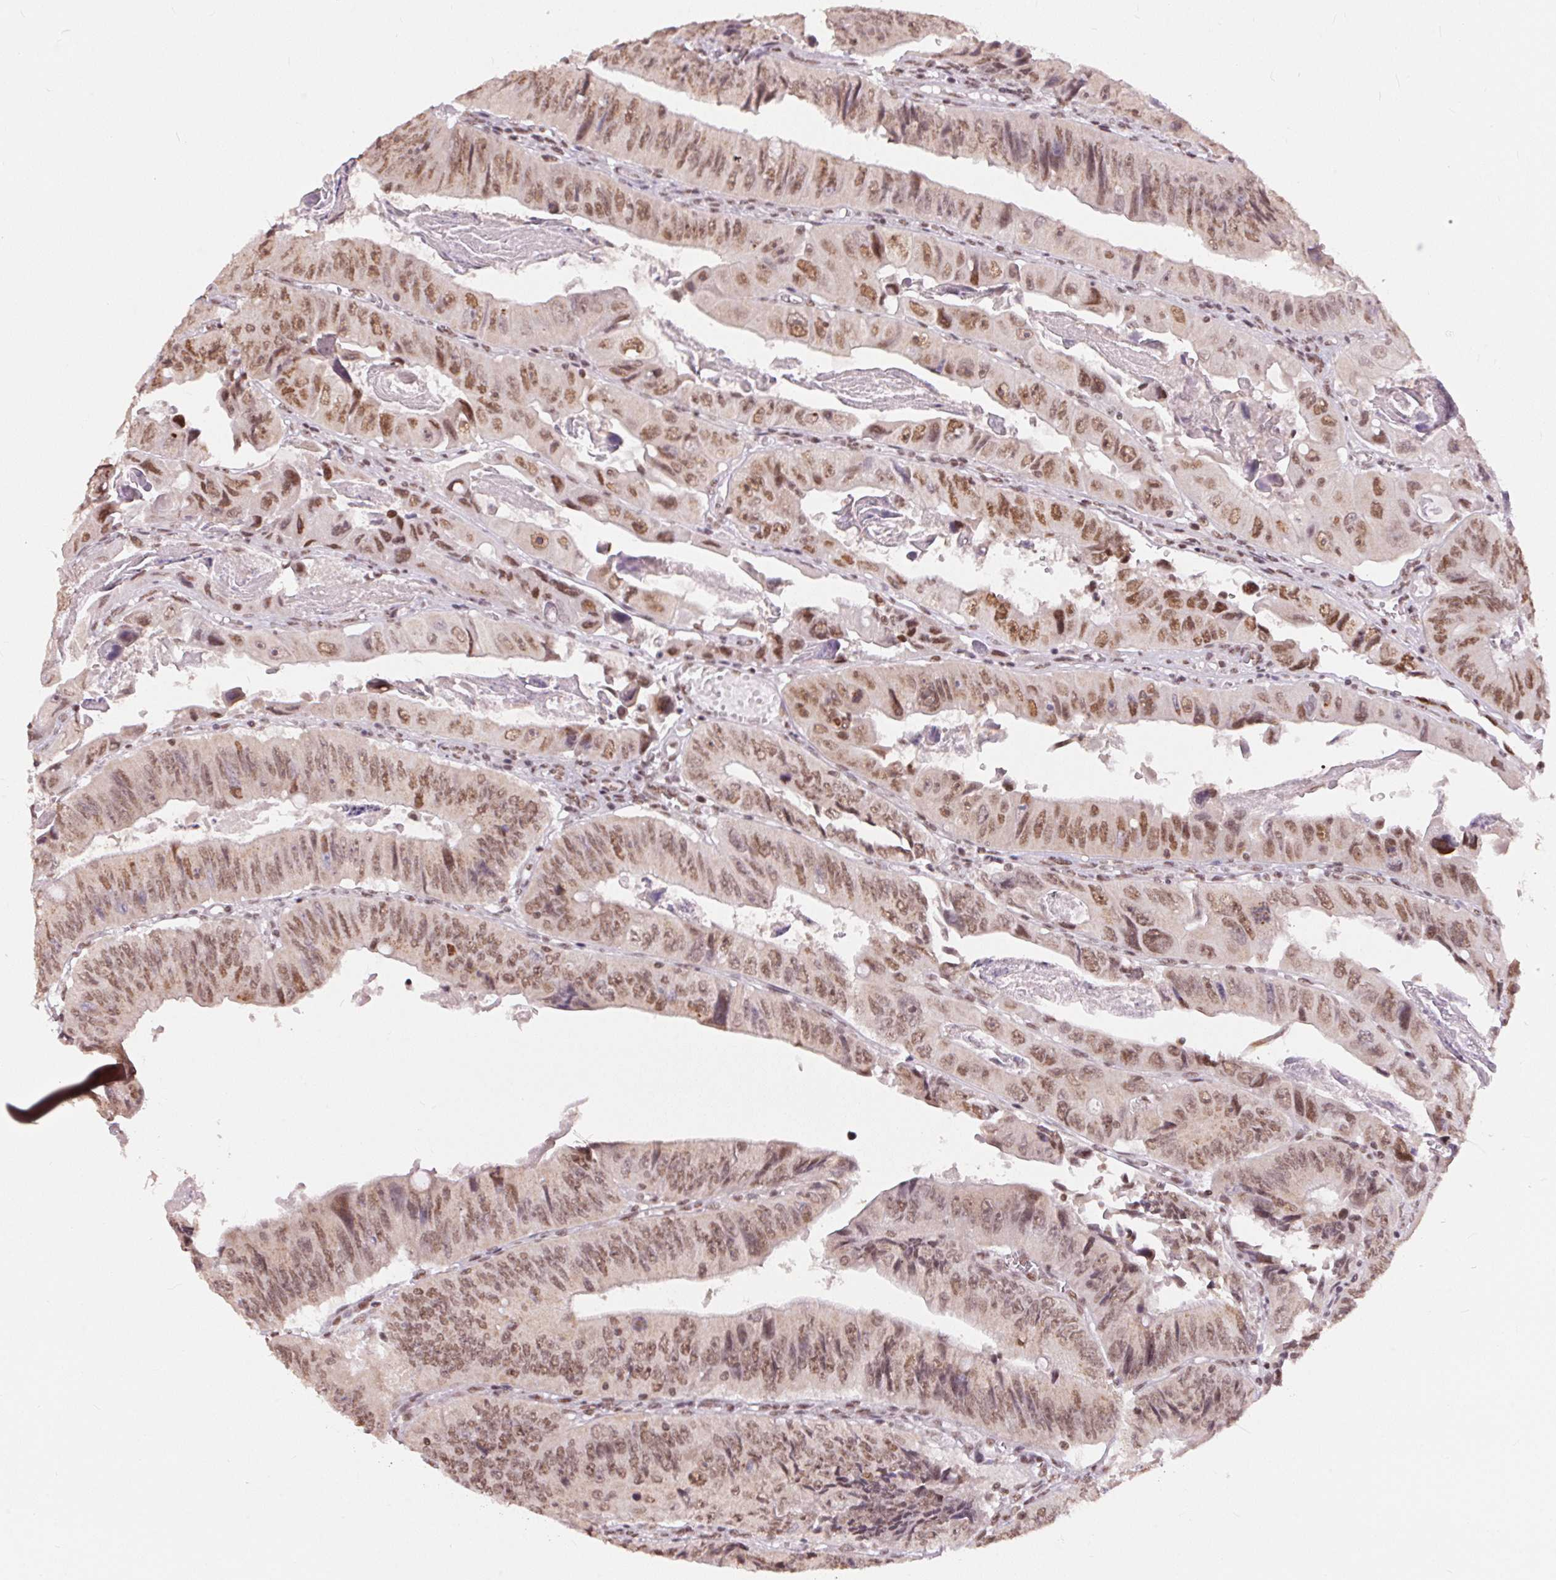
{"staining": {"intensity": "moderate", "quantity": ">75%", "location": "nuclear"}, "tissue": "colorectal cancer", "cell_type": "Tumor cells", "image_type": "cancer", "snomed": [{"axis": "morphology", "description": "Adenocarcinoma, NOS"}, {"axis": "topography", "description": "Colon"}], "caption": "Protein staining exhibits moderate nuclear positivity in about >75% of tumor cells in colorectal adenocarcinoma. (Brightfield microscopy of DAB IHC at high magnification).", "gene": "NFE2L1", "patient": {"sex": "female", "age": 84}}